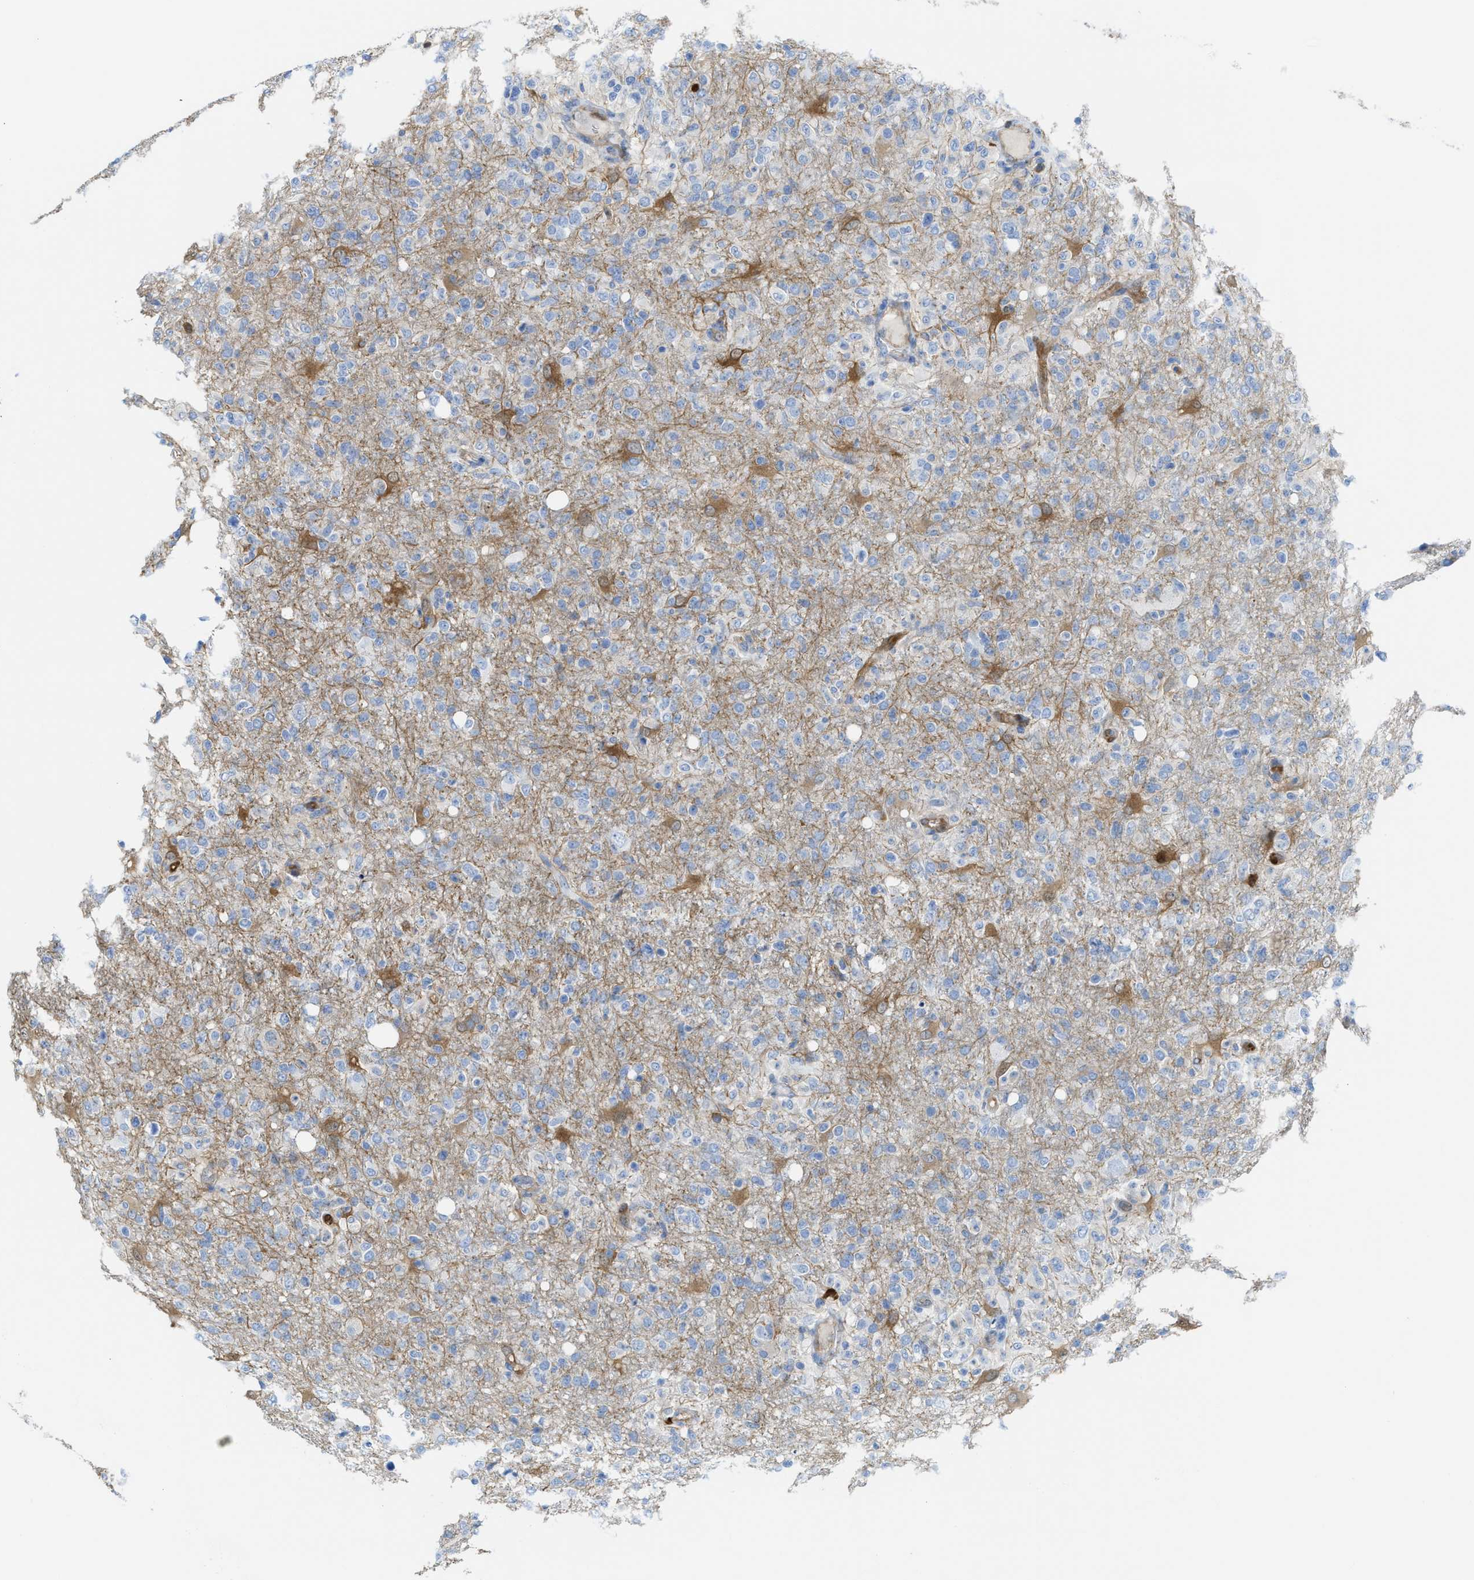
{"staining": {"intensity": "negative", "quantity": "none", "location": "none"}, "tissue": "glioma", "cell_type": "Tumor cells", "image_type": "cancer", "snomed": [{"axis": "morphology", "description": "Glioma, malignant, High grade"}, {"axis": "topography", "description": "Brain"}], "caption": "Malignant glioma (high-grade) was stained to show a protein in brown. There is no significant expression in tumor cells.", "gene": "ASS1", "patient": {"sex": "female", "age": 57}}